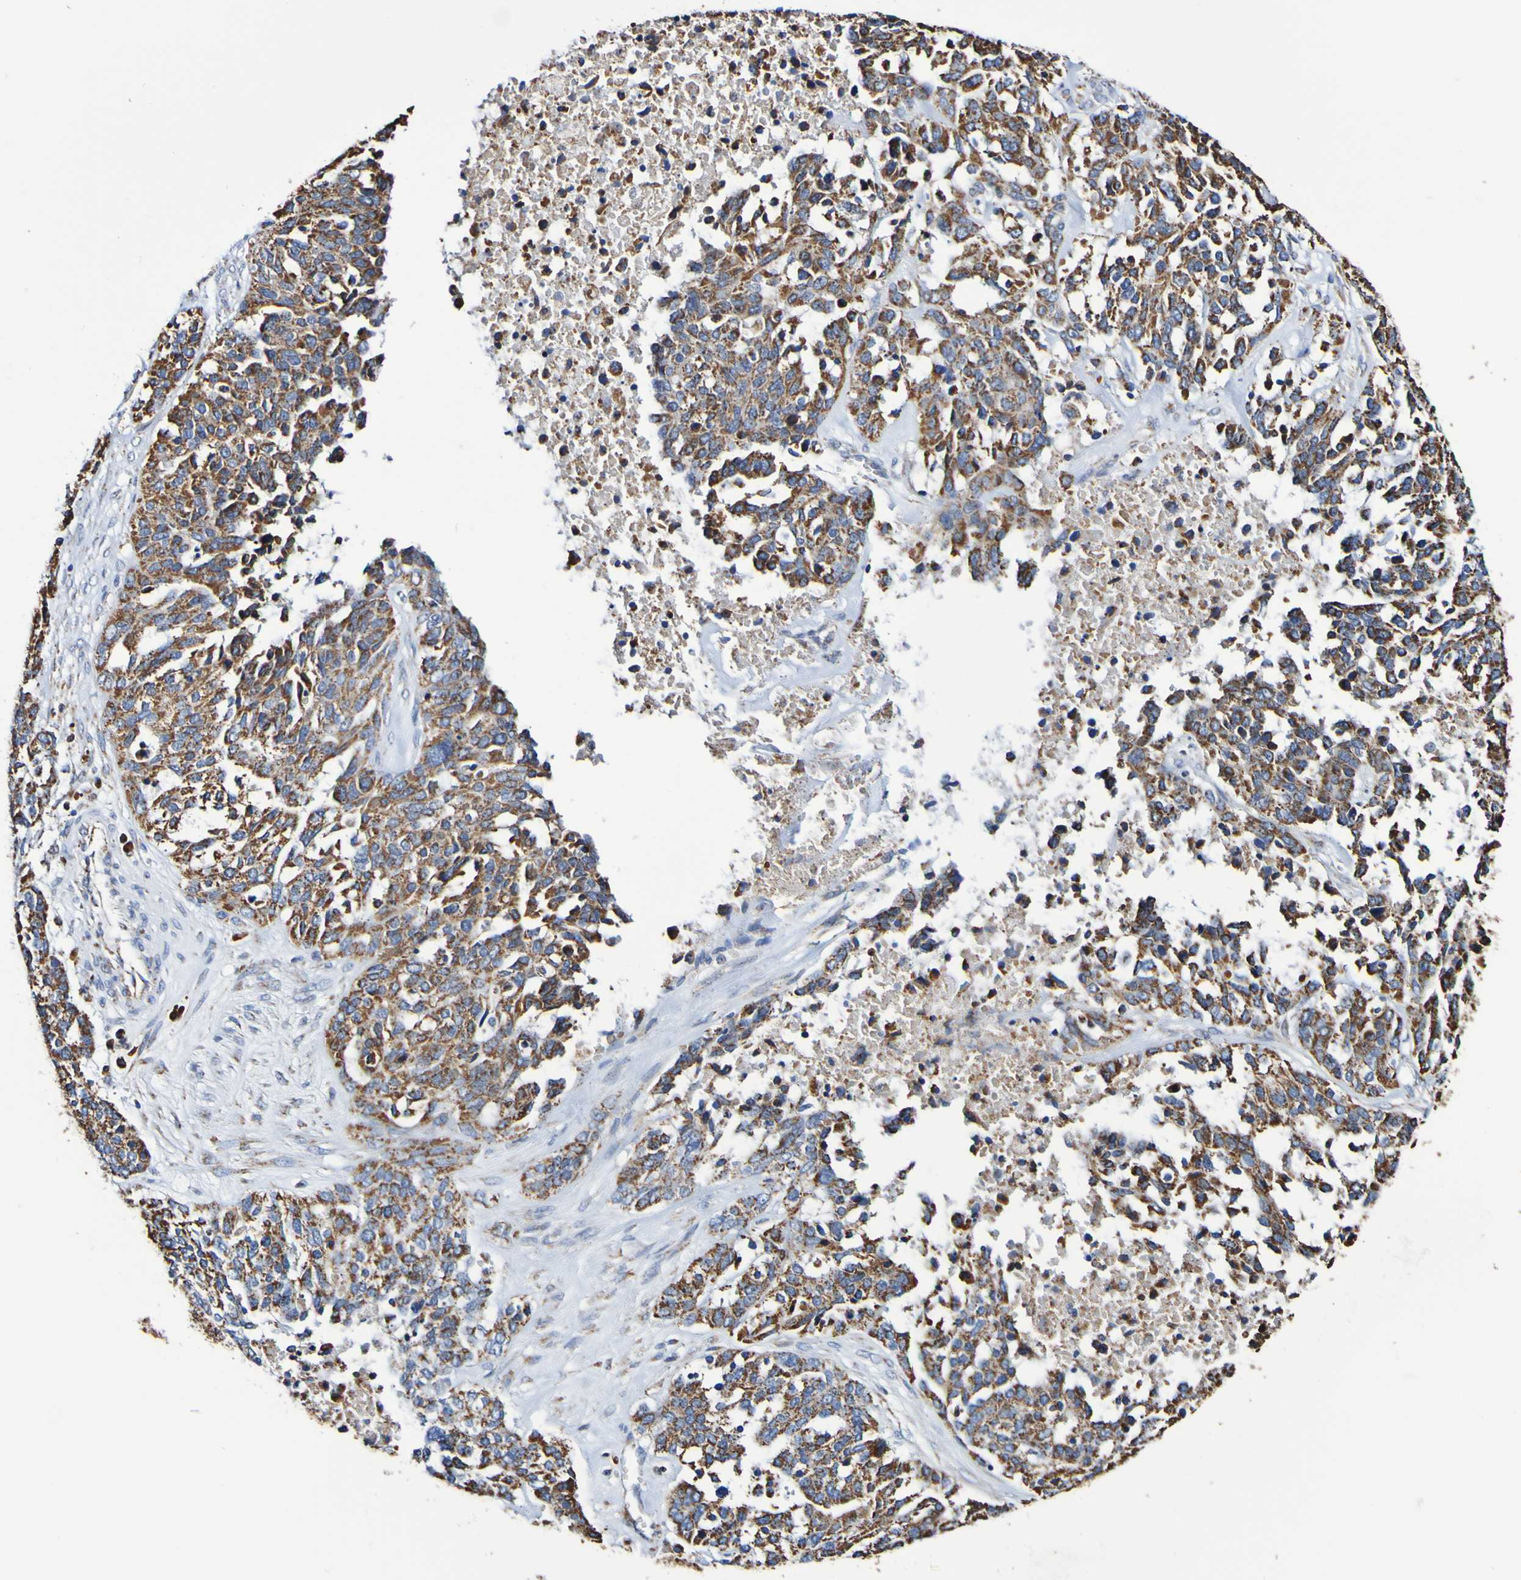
{"staining": {"intensity": "strong", "quantity": ">75%", "location": "cytoplasmic/membranous"}, "tissue": "ovarian cancer", "cell_type": "Tumor cells", "image_type": "cancer", "snomed": [{"axis": "morphology", "description": "Cystadenocarcinoma, serous, NOS"}, {"axis": "topography", "description": "Ovary"}], "caption": "Ovarian cancer (serous cystadenocarcinoma) was stained to show a protein in brown. There is high levels of strong cytoplasmic/membranous staining in about >75% of tumor cells.", "gene": "IL18R1", "patient": {"sex": "female", "age": 44}}